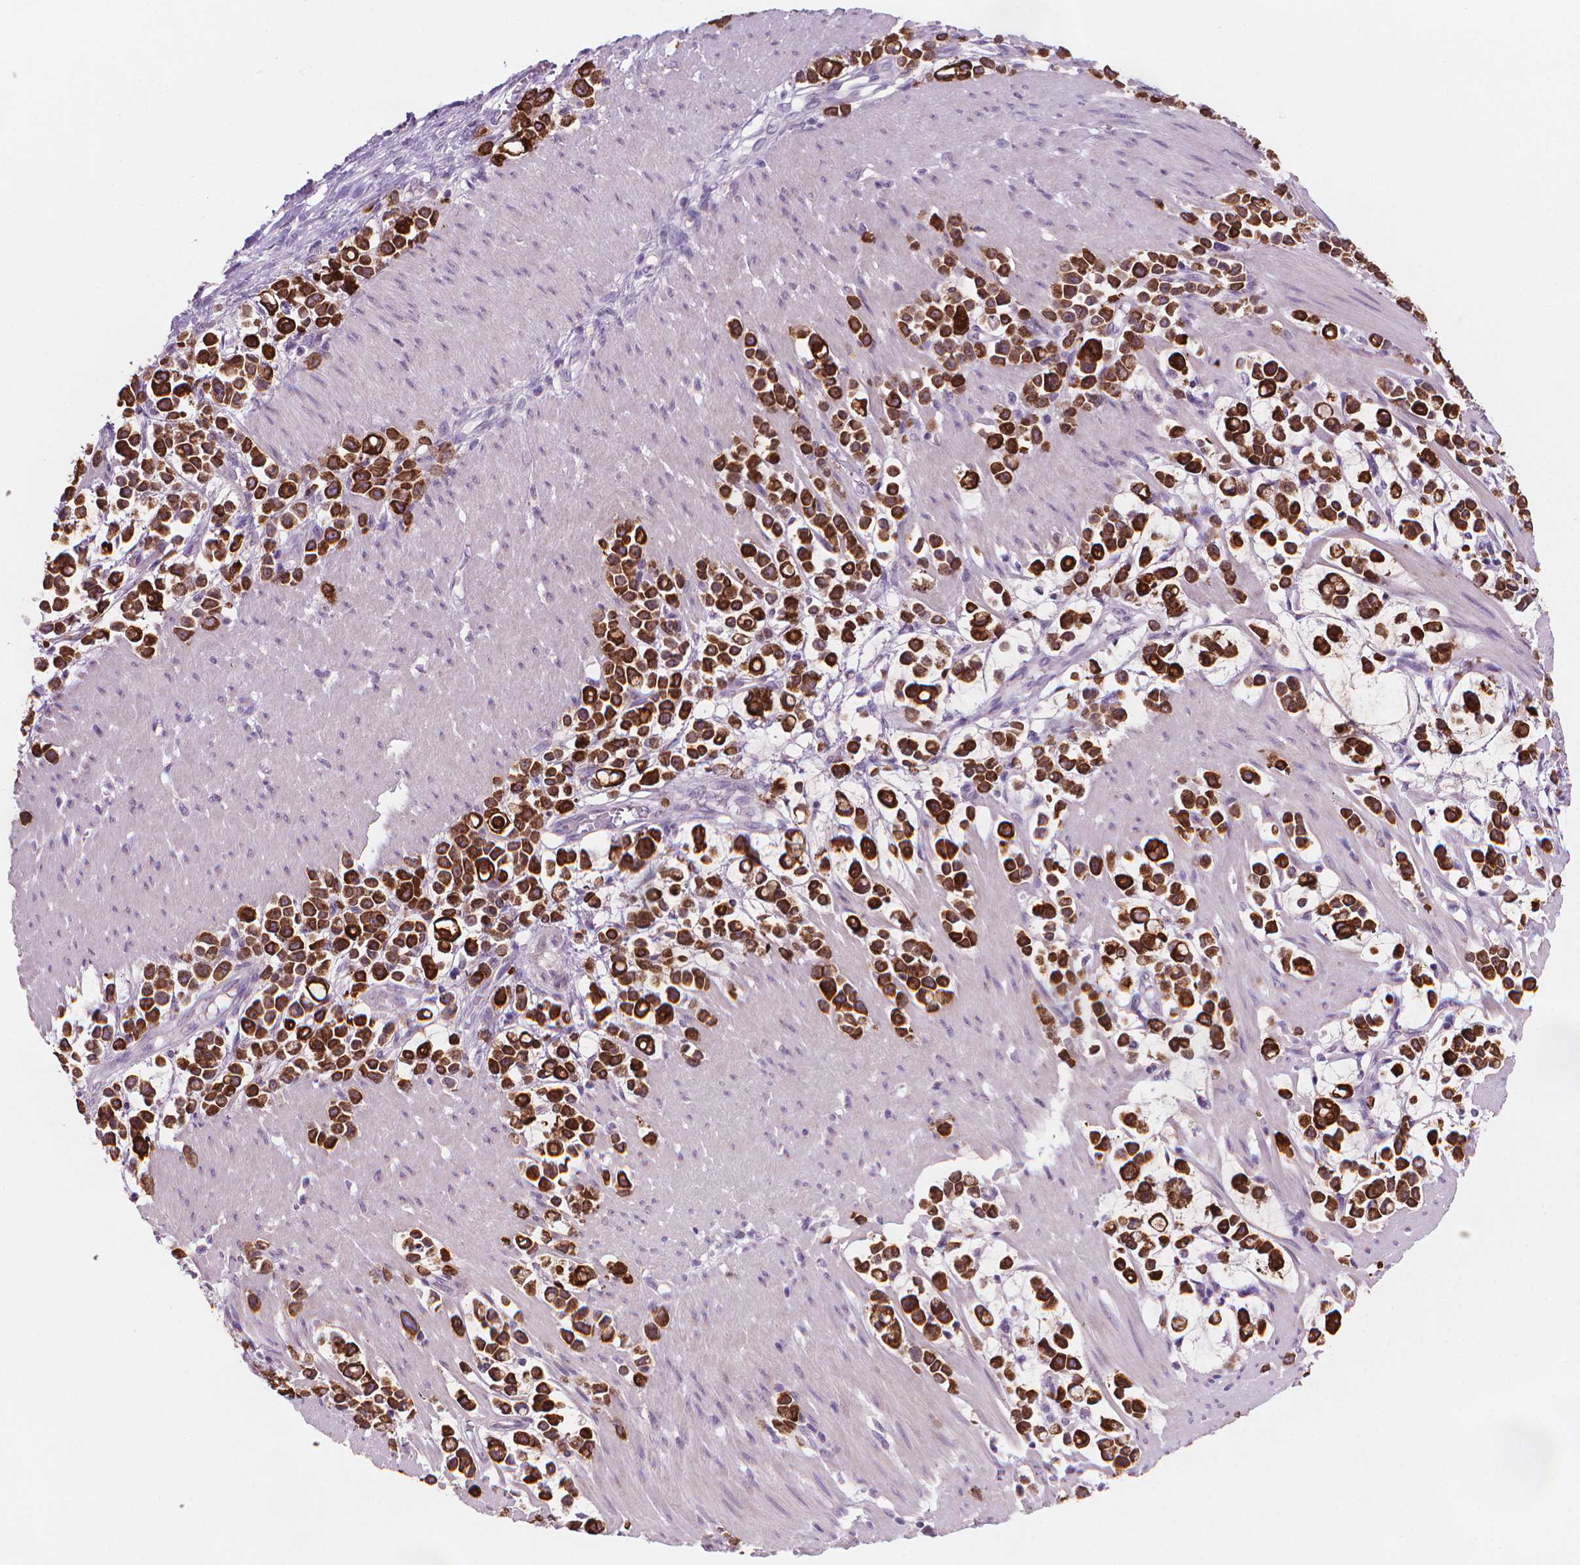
{"staining": {"intensity": "strong", "quantity": ">75%", "location": "cytoplasmic/membranous"}, "tissue": "stomach cancer", "cell_type": "Tumor cells", "image_type": "cancer", "snomed": [{"axis": "morphology", "description": "Adenocarcinoma, NOS"}, {"axis": "topography", "description": "Stomach"}], "caption": "Protein expression analysis of adenocarcinoma (stomach) demonstrates strong cytoplasmic/membranous staining in about >75% of tumor cells.", "gene": "MUC1", "patient": {"sex": "male", "age": 82}}